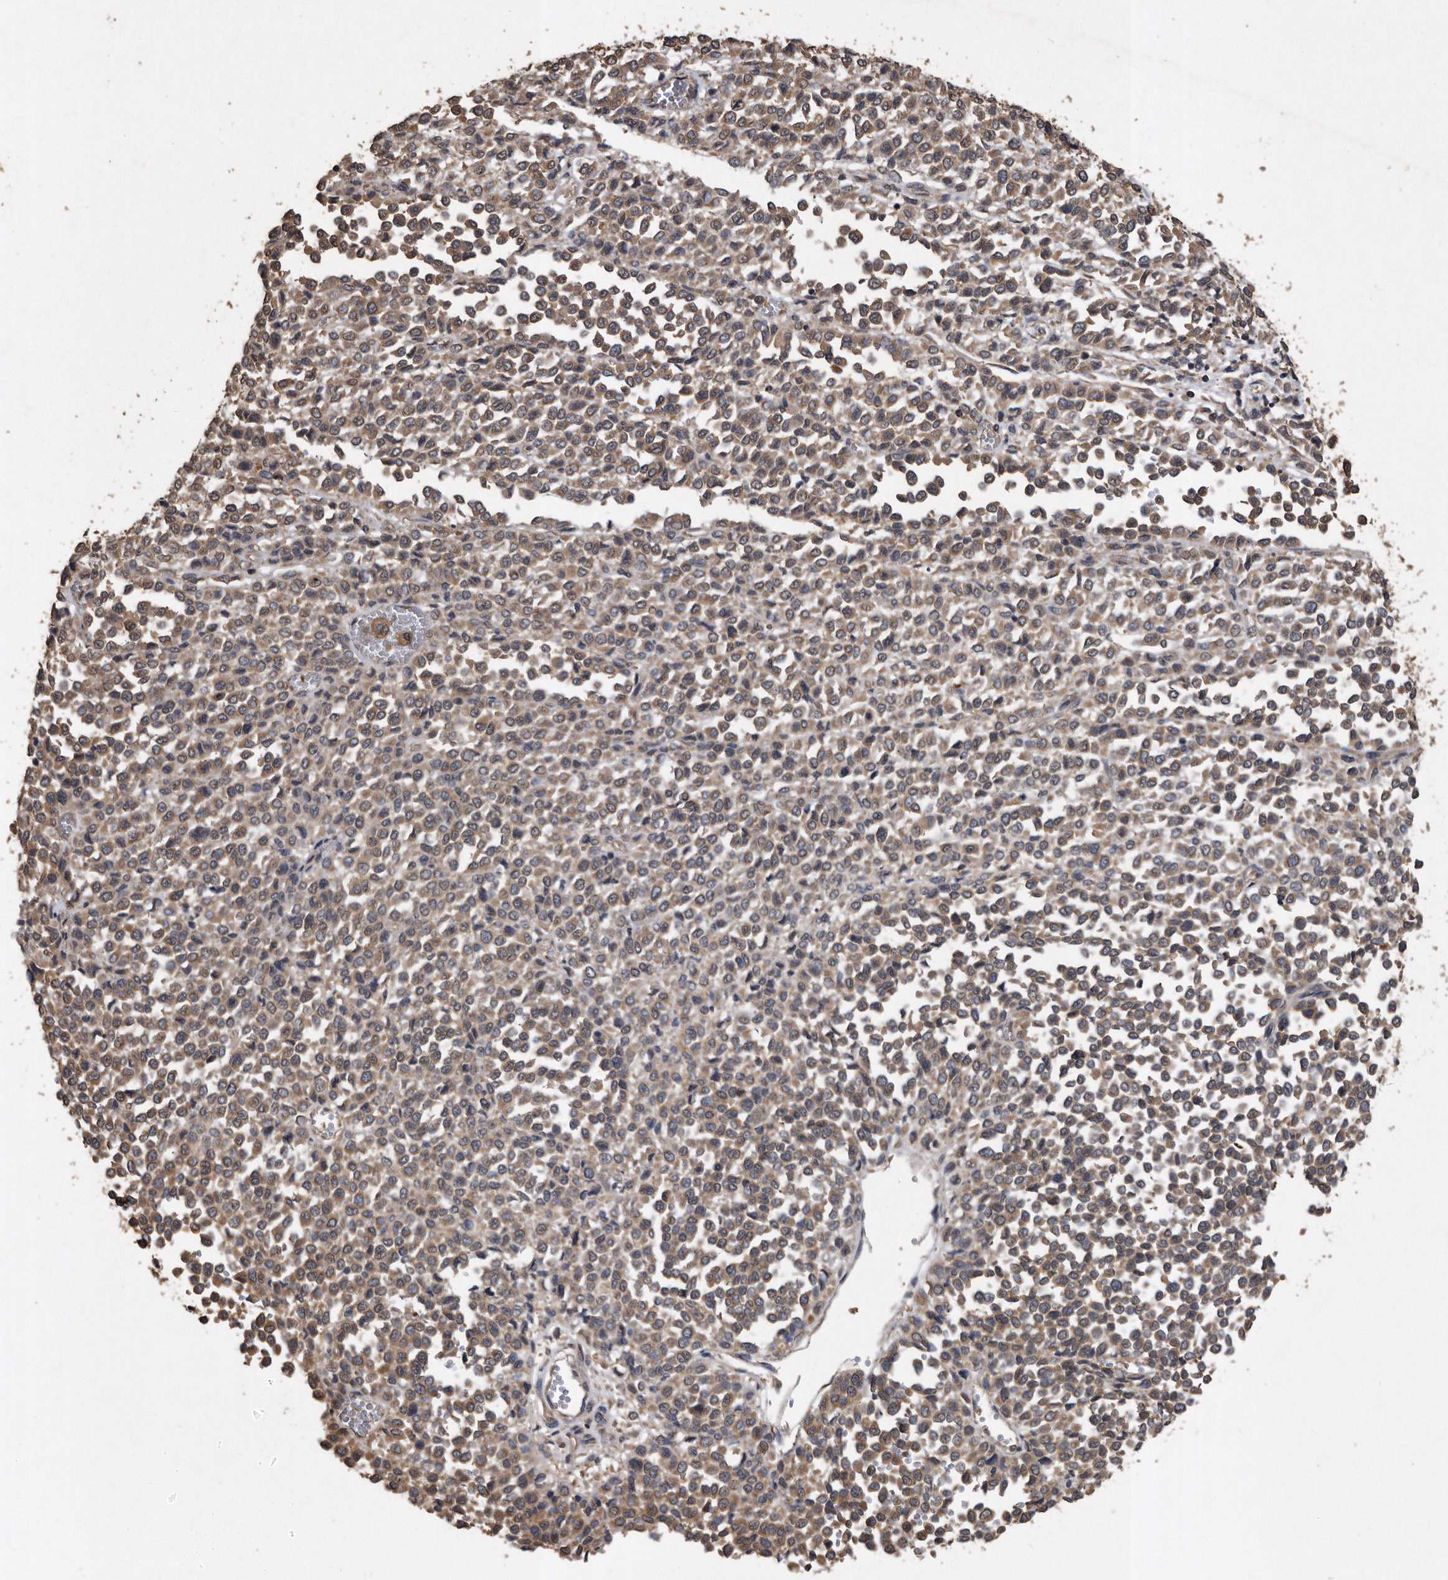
{"staining": {"intensity": "moderate", "quantity": ">75%", "location": "cytoplasmic/membranous"}, "tissue": "melanoma", "cell_type": "Tumor cells", "image_type": "cancer", "snomed": [{"axis": "morphology", "description": "Malignant melanoma, Metastatic site"}, {"axis": "topography", "description": "Pancreas"}], "caption": "Protein expression analysis of malignant melanoma (metastatic site) reveals moderate cytoplasmic/membranous positivity in approximately >75% of tumor cells.", "gene": "NRBP1", "patient": {"sex": "female", "age": 30}}